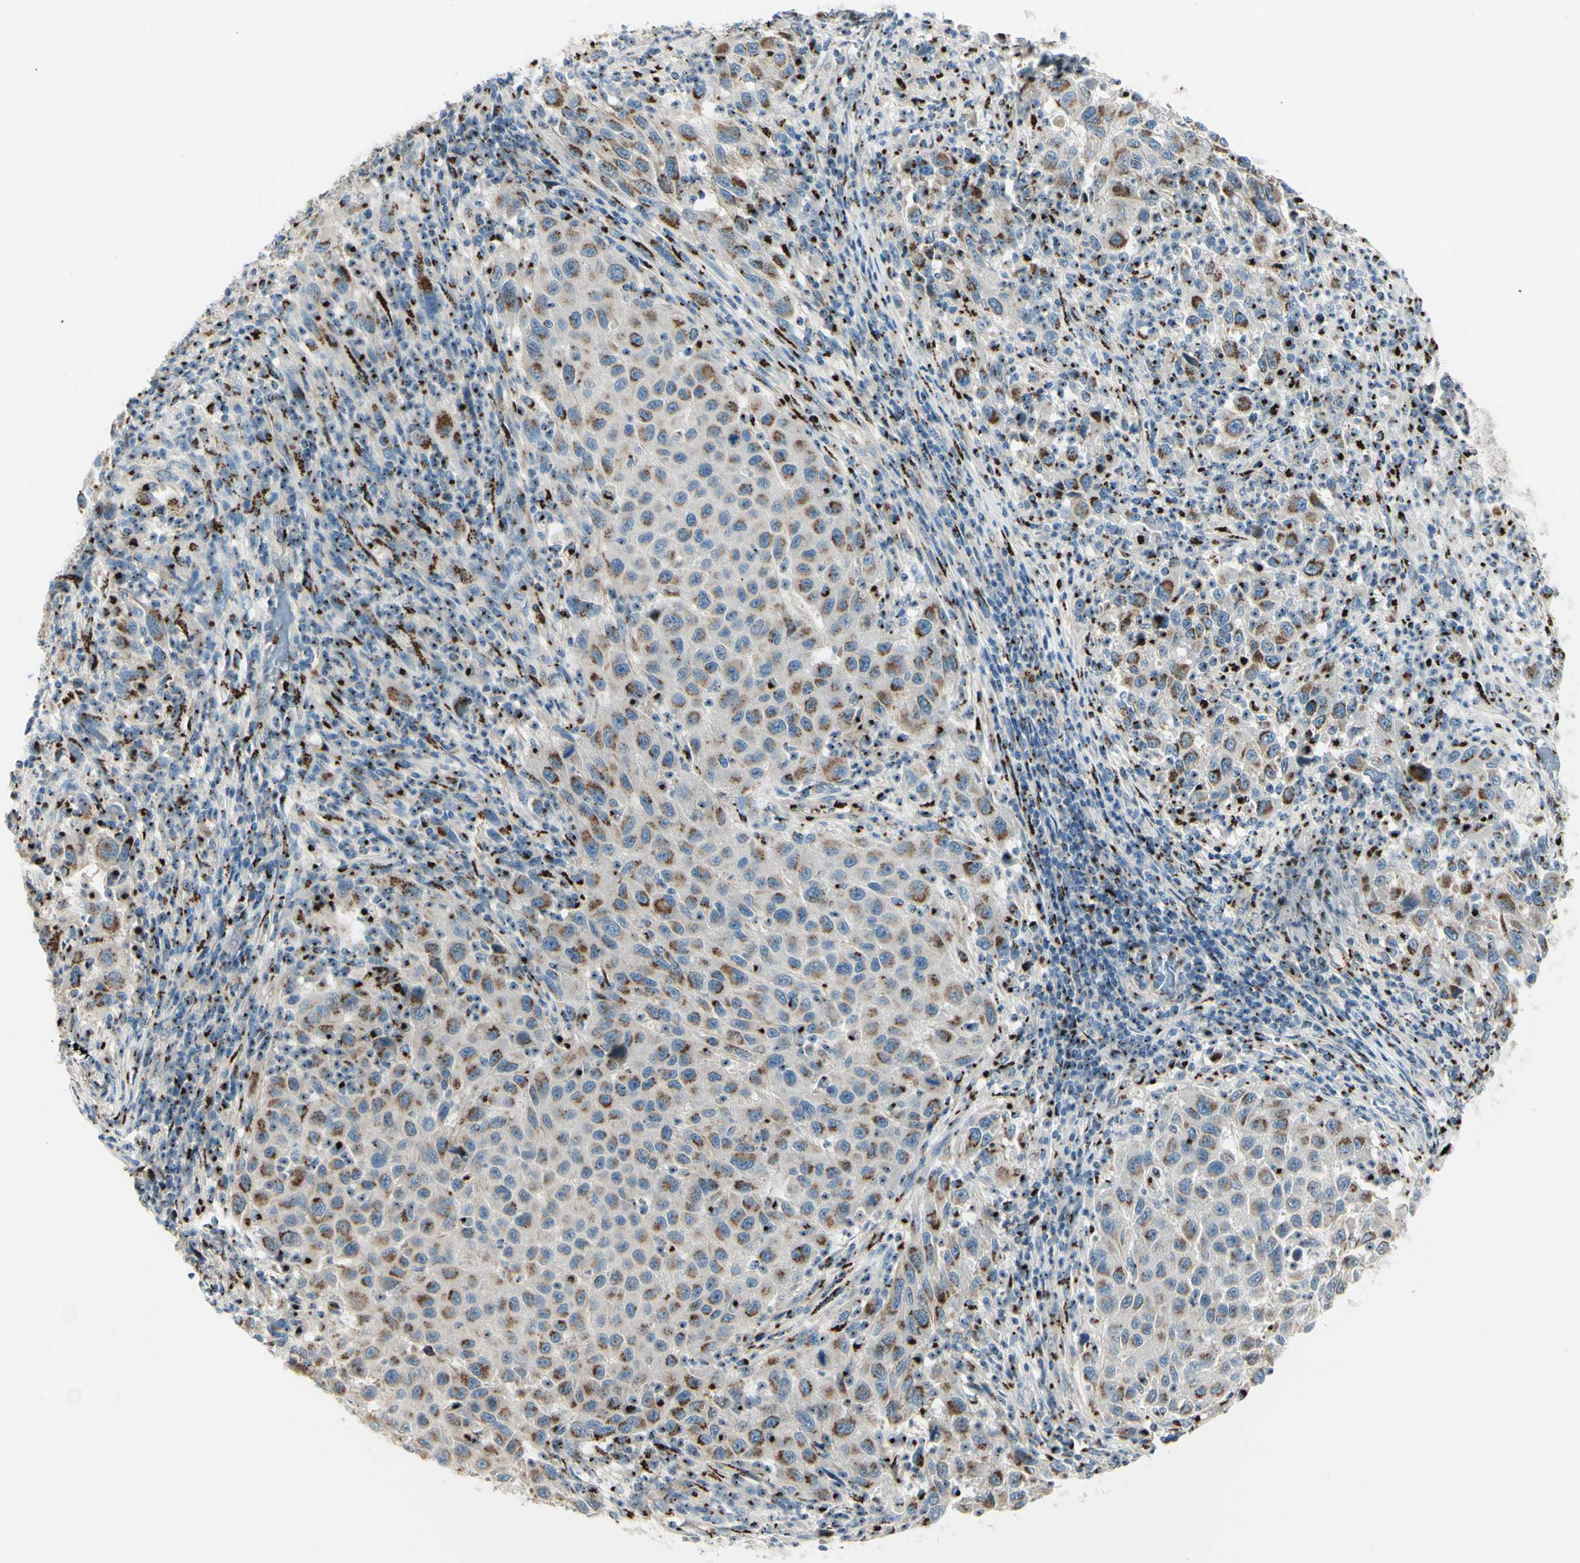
{"staining": {"intensity": "moderate", "quantity": ">75%", "location": "cytoplasmic/membranous"}, "tissue": "melanoma", "cell_type": "Tumor cells", "image_type": "cancer", "snomed": [{"axis": "morphology", "description": "Malignant melanoma, Metastatic site"}, {"axis": "topography", "description": "Lymph node"}], "caption": "Malignant melanoma (metastatic site) tissue reveals moderate cytoplasmic/membranous positivity in approximately >75% of tumor cells", "gene": "B4GALT1", "patient": {"sex": "male", "age": 61}}